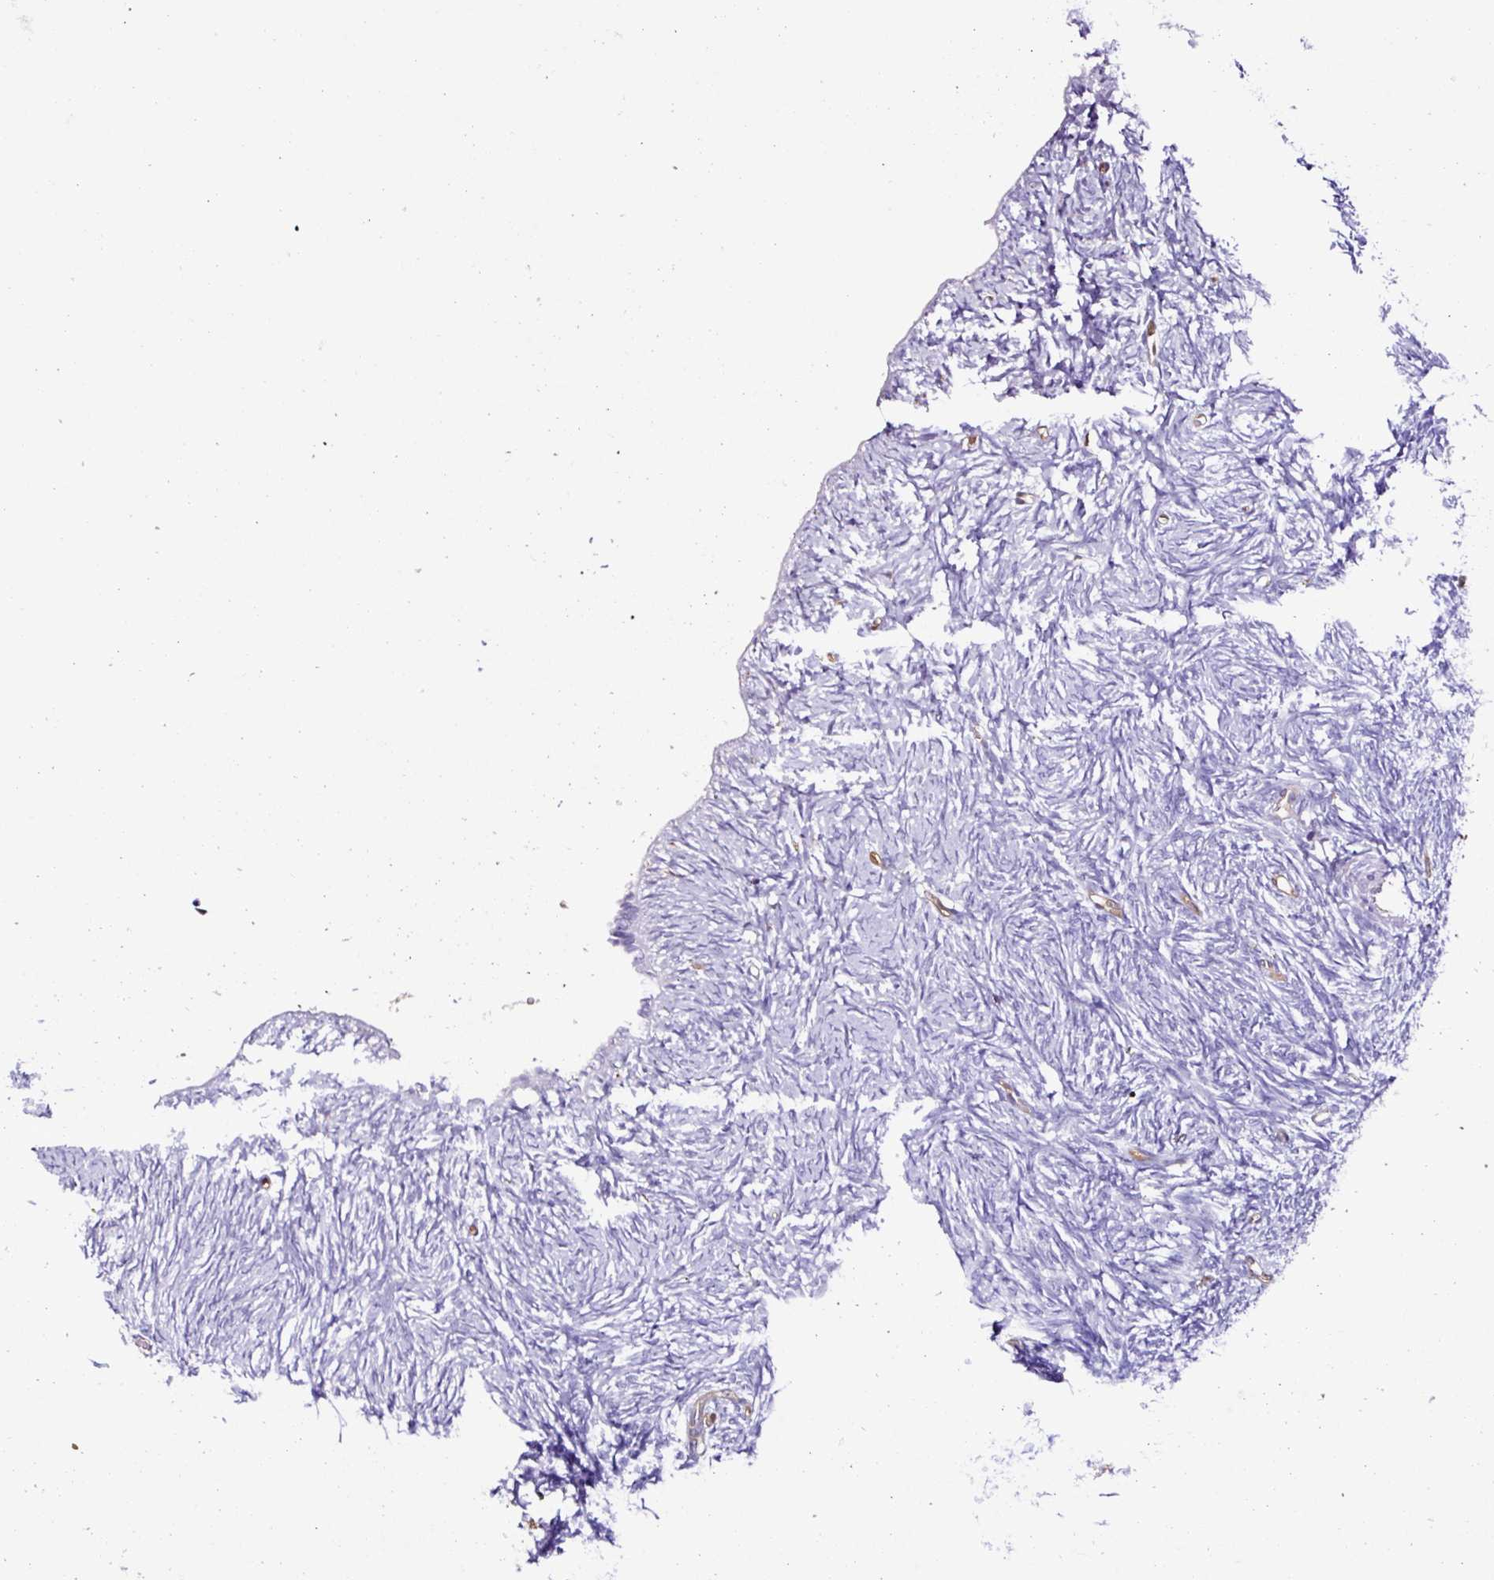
{"staining": {"intensity": "negative", "quantity": "none", "location": "none"}, "tissue": "ovary", "cell_type": "Ovarian stroma cells", "image_type": "normal", "snomed": [{"axis": "morphology", "description": "Normal tissue, NOS"}, {"axis": "topography", "description": "Ovary"}], "caption": "This micrograph is of benign ovary stained with immunohistochemistry to label a protein in brown with the nuclei are counter-stained blue. There is no positivity in ovarian stroma cells.", "gene": "ARHGDIB", "patient": {"sex": "female", "age": 51}}